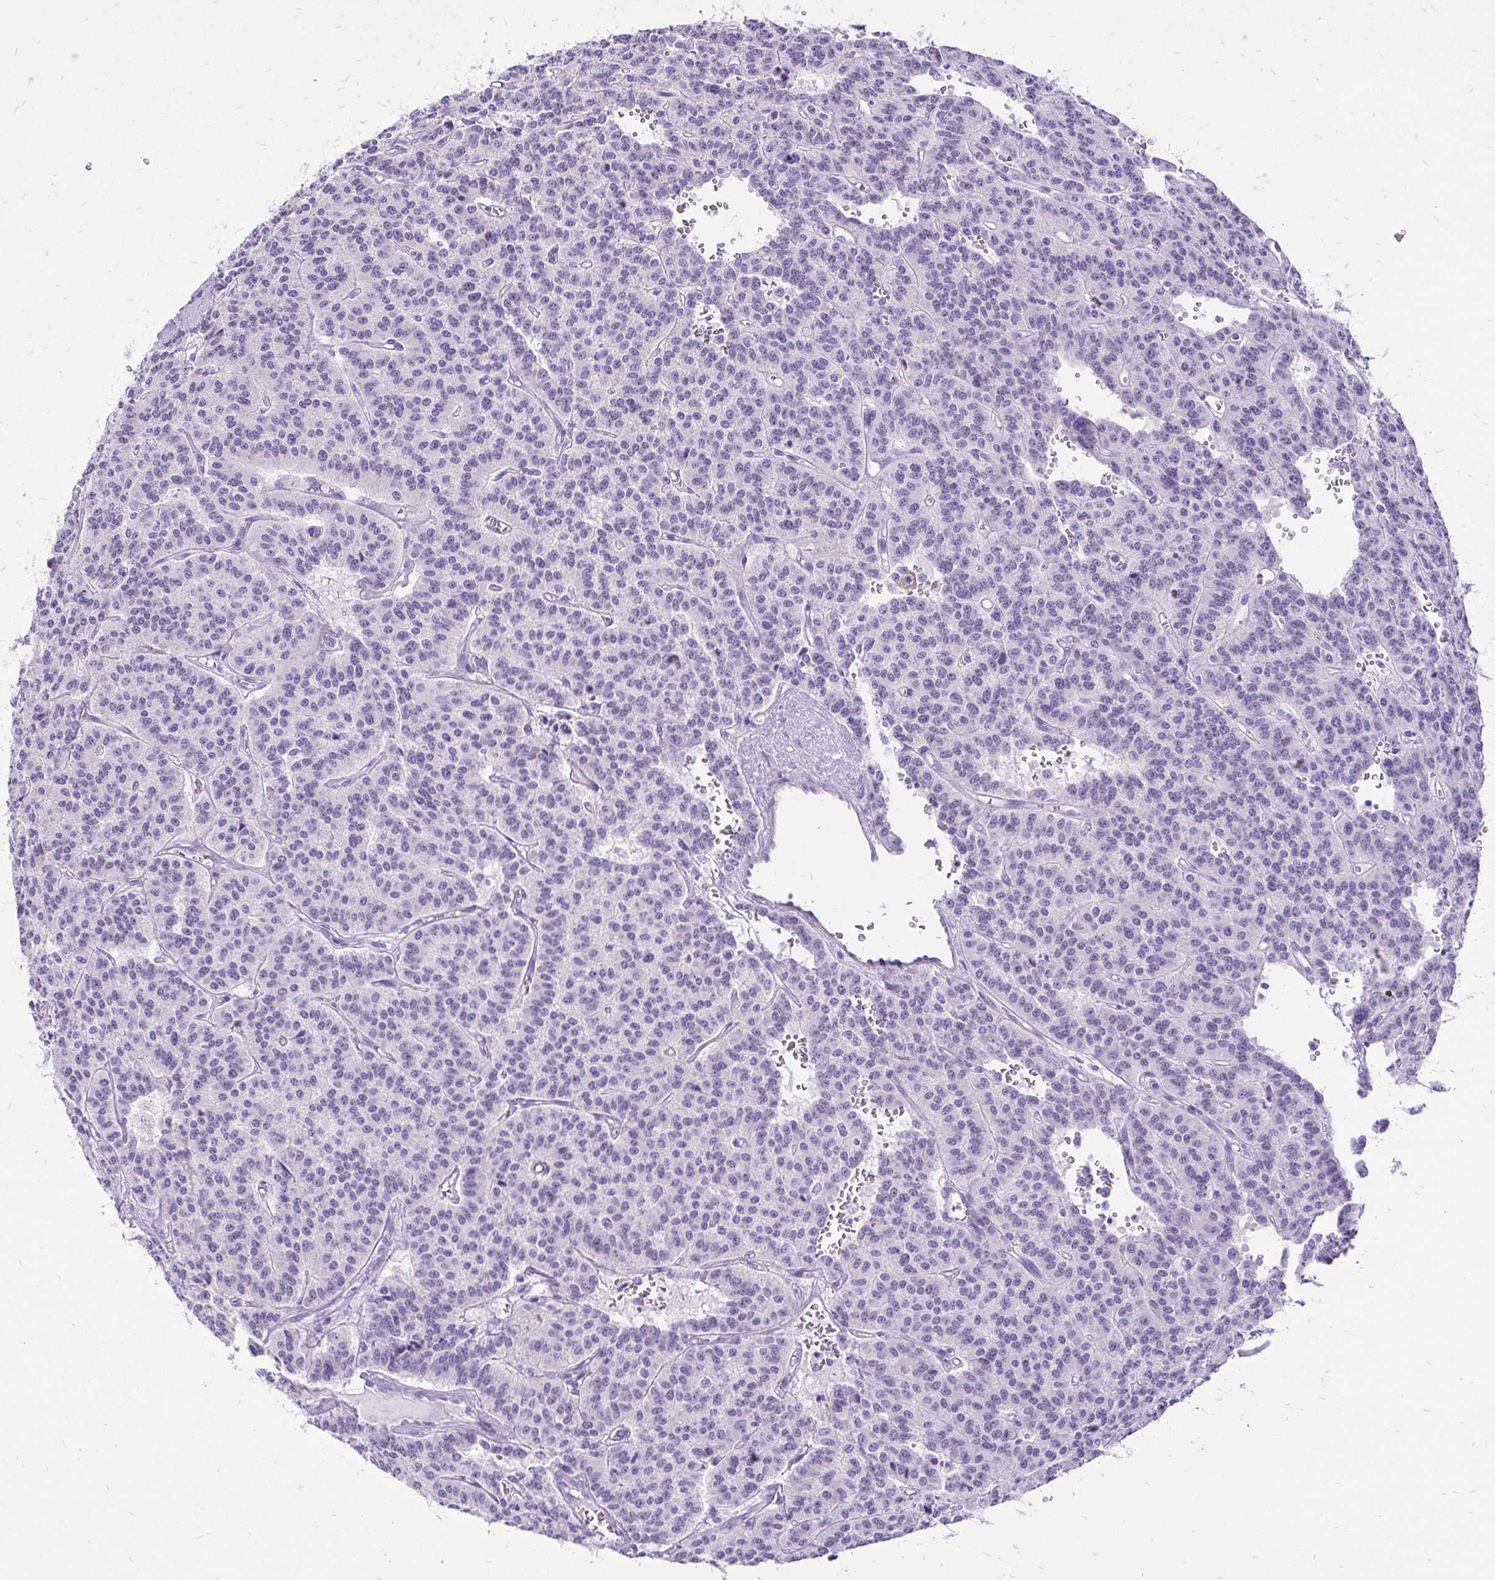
{"staining": {"intensity": "negative", "quantity": "none", "location": "none"}, "tissue": "carcinoid", "cell_type": "Tumor cells", "image_type": "cancer", "snomed": [{"axis": "morphology", "description": "Carcinoid, malignant, NOS"}, {"axis": "topography", "description": "Lung"}], "caption": "A micrograph of carcinoid stained for a protein reveals no brown staining in tumor cells.", "gene": "SLC32A1", "patient": {"sex": "female", "age": 71}}